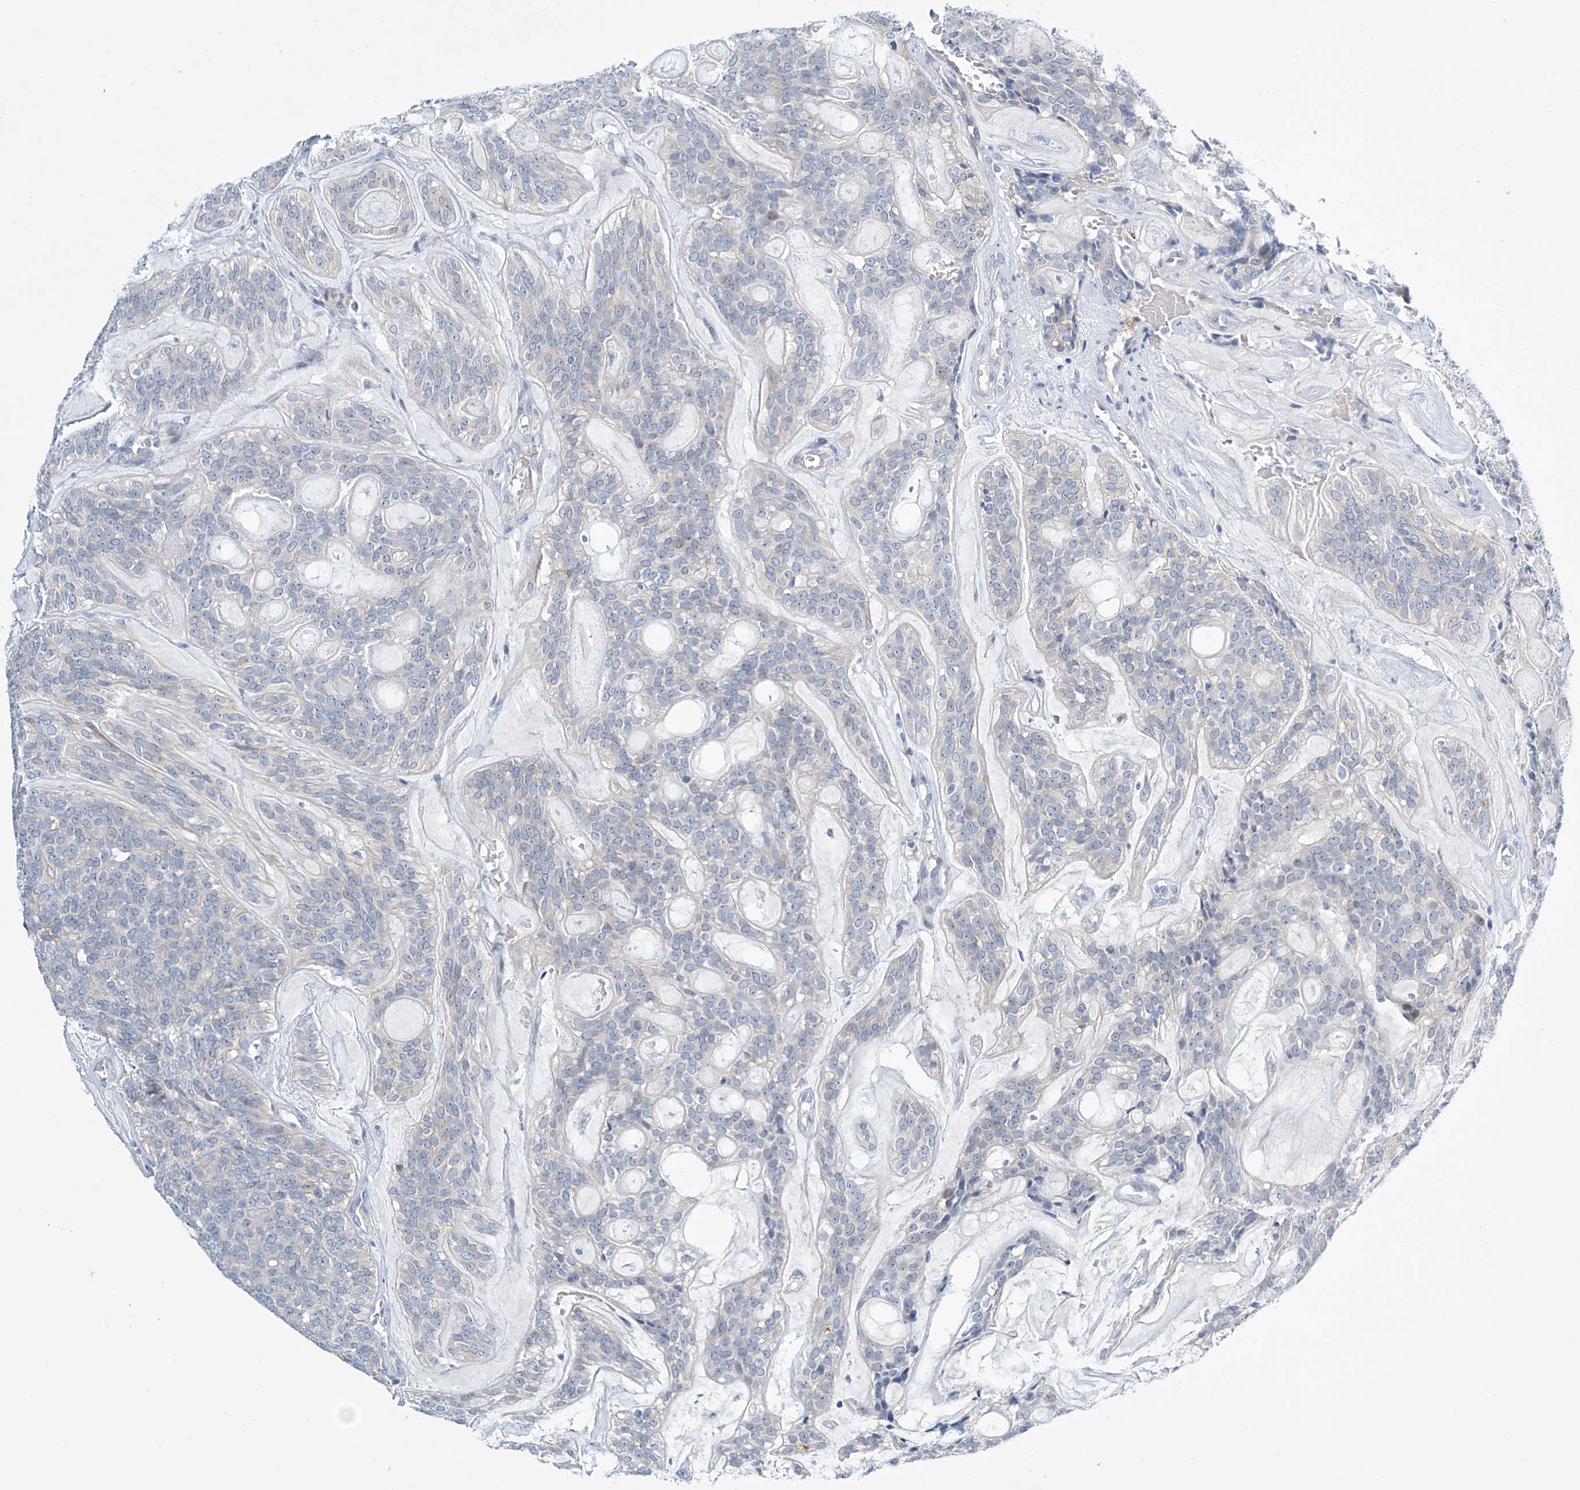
{"staining": {"intensity": "negative", "quantity": "none", "location": "none"}, "tissue": "head and neck cancer", "cell_type": "Tumor cells", "image_type": "cancer", "snomed": [{"axis": "morphology", "description": "Adenocarcinoma, NOS"}, {"axis": "topography", "description": "Head-Neck"}], "caption": "DAB immunohistochemical staining of head and neck cancer (adenocarcinoma) displays no significant positivity in tumor cells.", "gene": "TRIM60", "patient": {"sex": "male", "age": 66}}